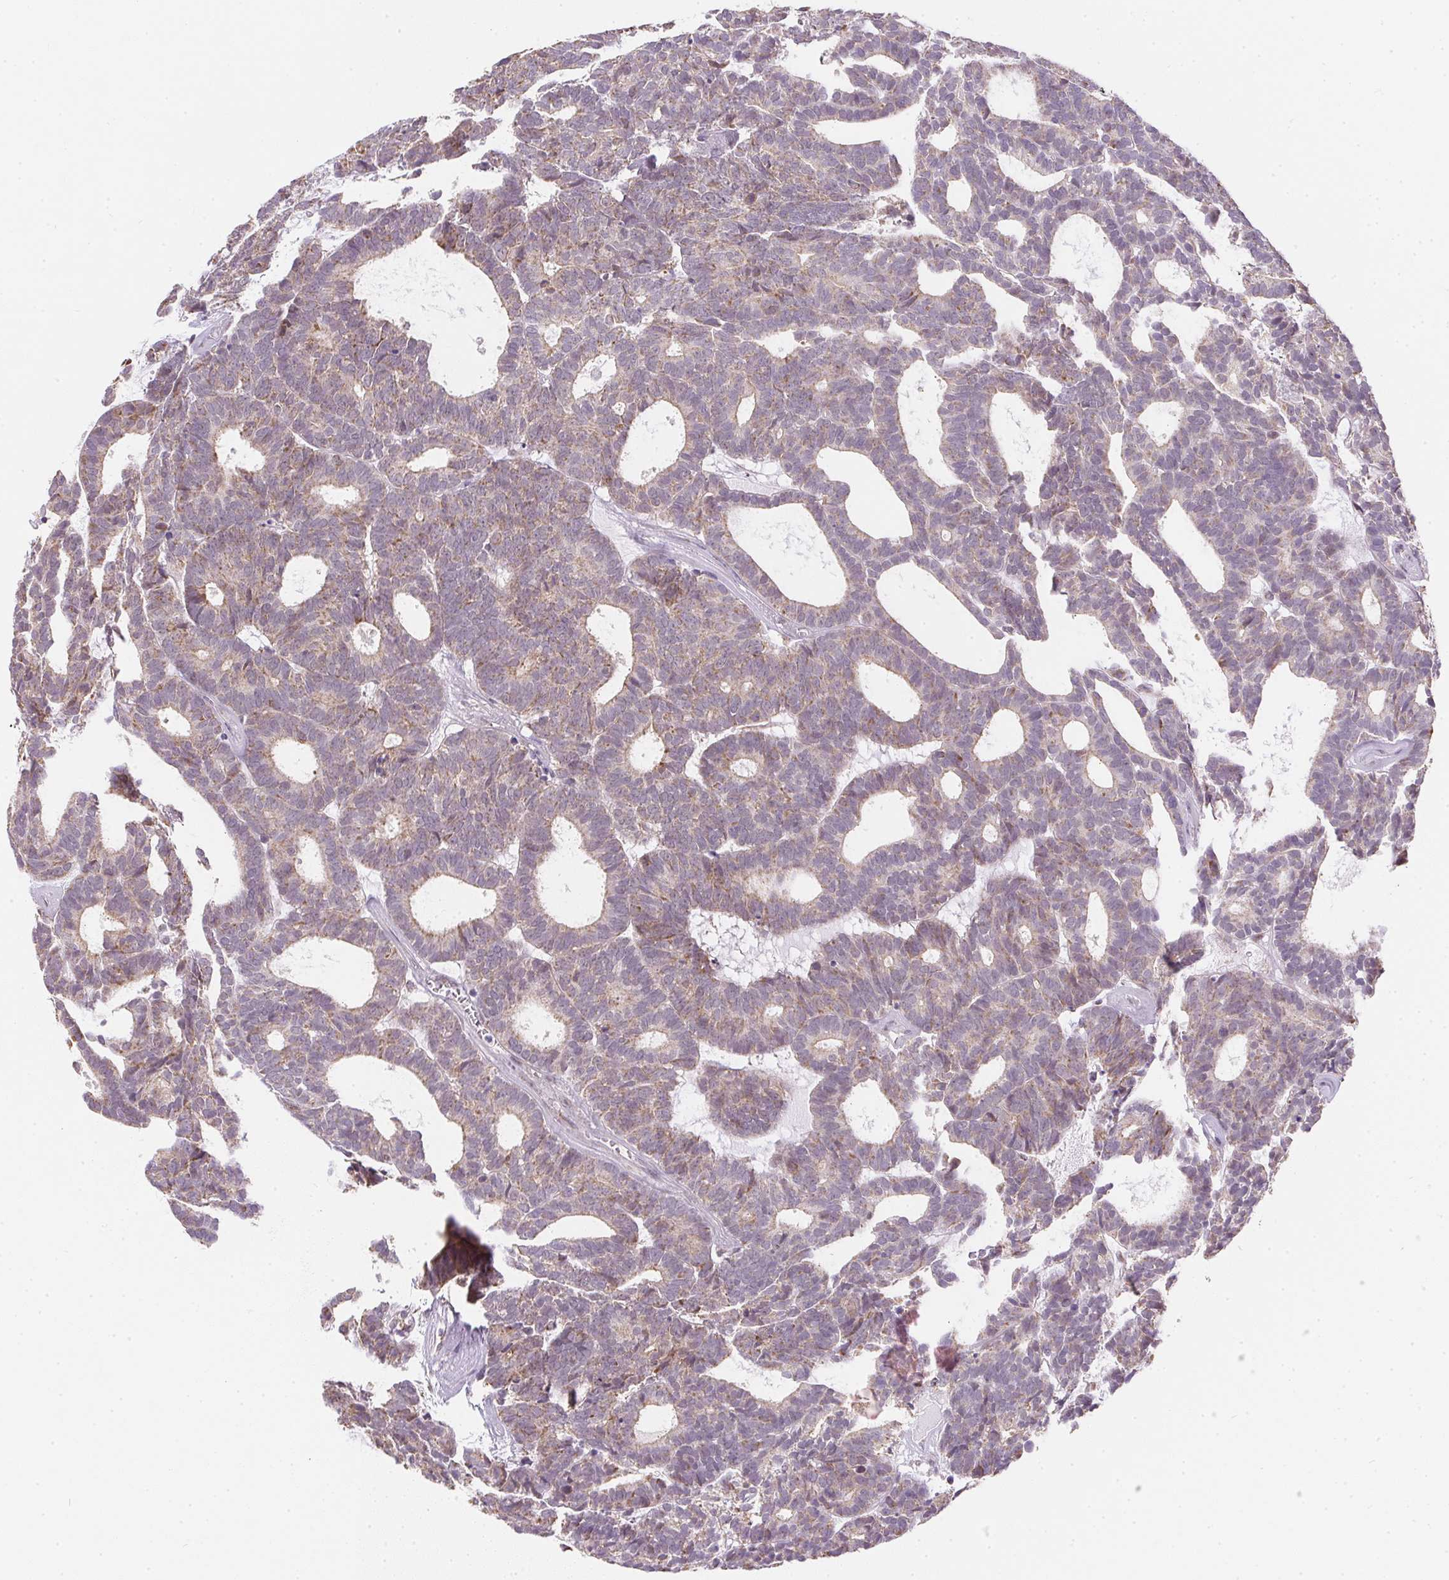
{"staining": {"intensity": "weak", "quantity": ">75%", "location": "cytoplasmic/membranous"}, "tissue": "head and neck cancer", "cell_type": "Tumor cells", "image_type": "cancer", "snomed": [{"axis": "morphology", "description": "Adenocarcinoma, NOS"}, {"axis": "topography", "description": "Head-Neck"}], "caption": "A high-resolution micrograph shows immunohistochemistry staining of head and neck cancer, which demonstrates weak cytoplasmic/membranous expression in approximately >75% of tumor cells.", "gene": "MAPK11", "patient": {"sex": "female", "age": 81}}